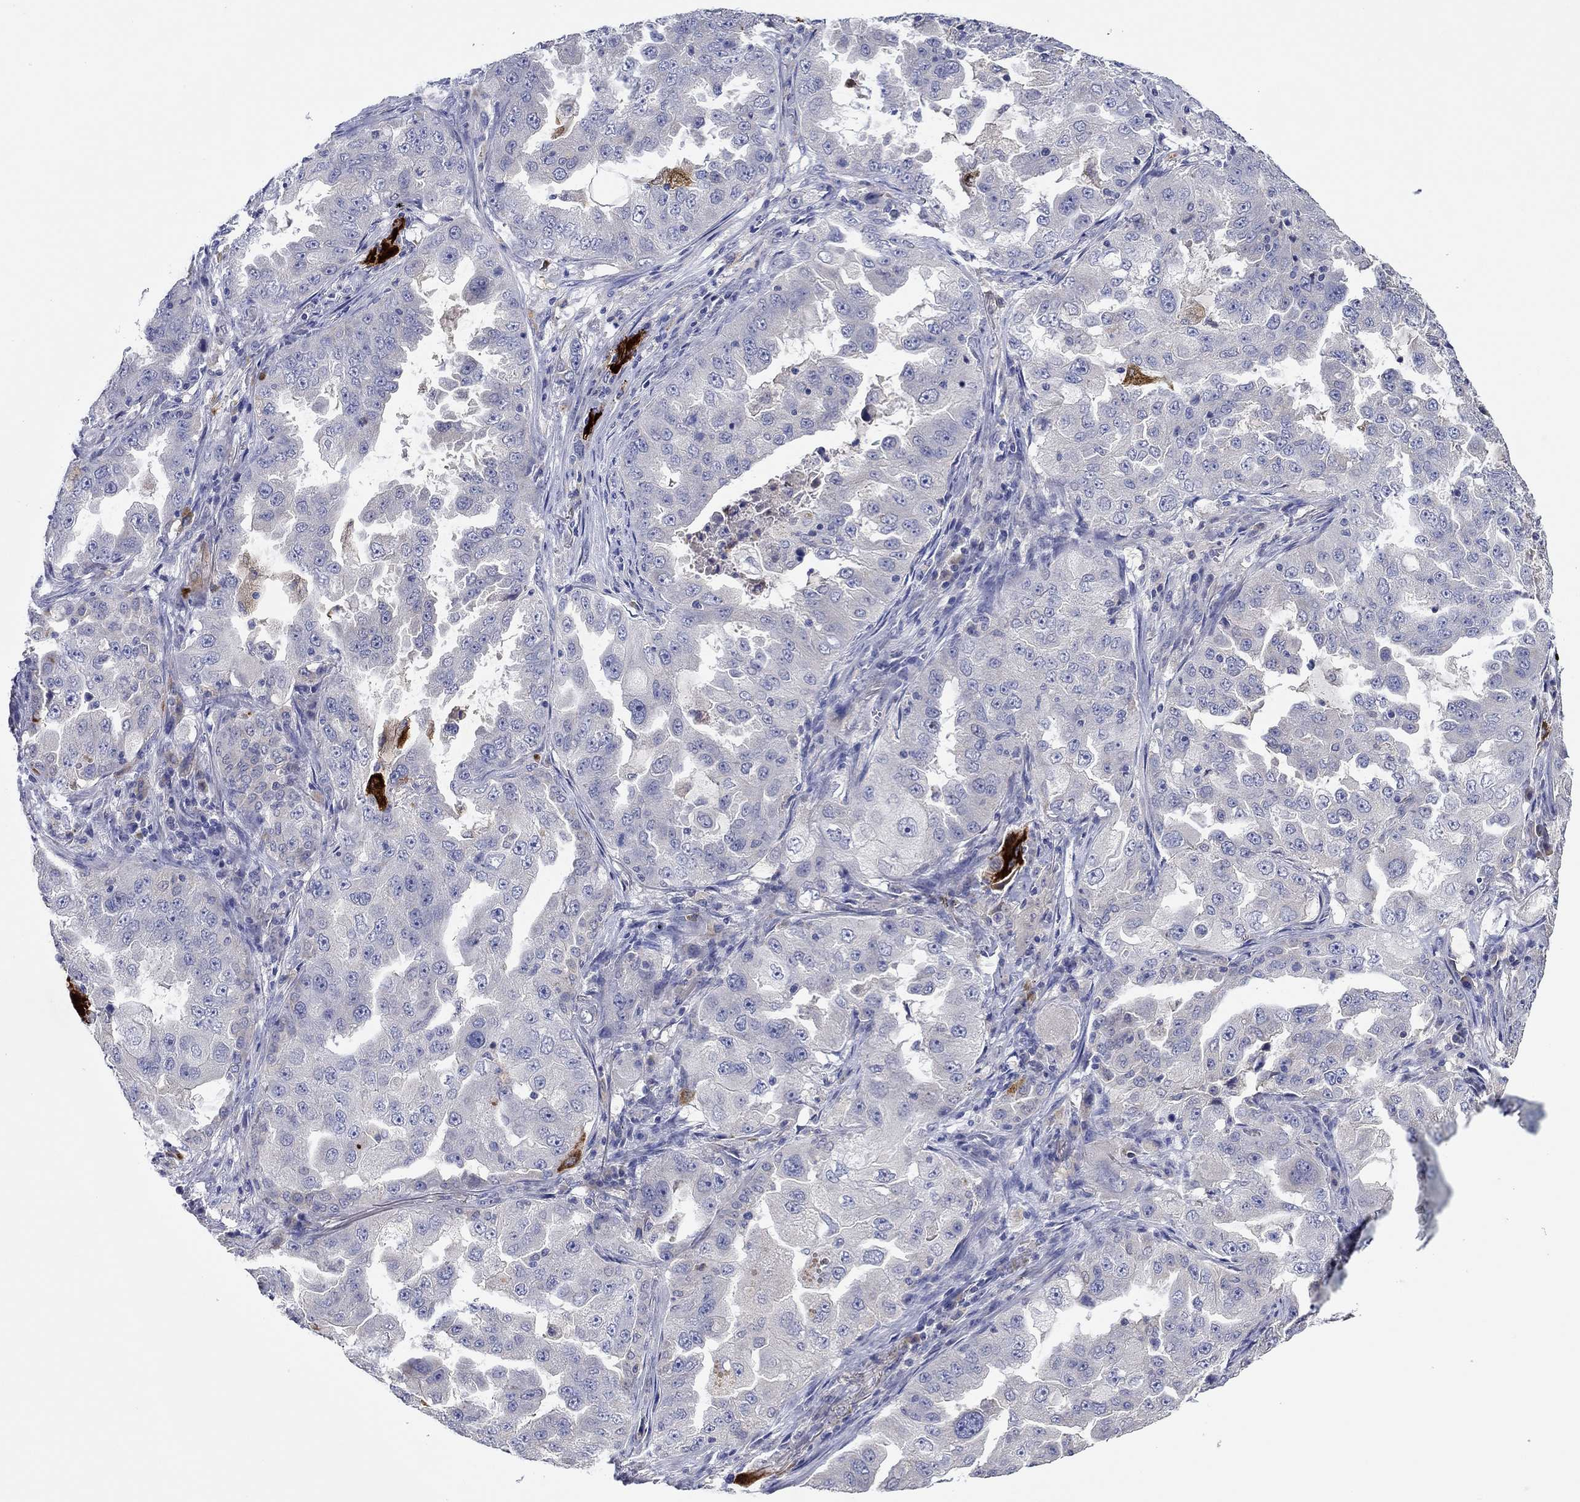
{"staining": {"intensity": "negative", "quantity": "none", "location": "none"}, "tissue": "lung cancer", "cell_type": "Tumor cells", "image_type": "cancer", "snomed": [{"axis": "morphology", "description": "Adenocarcinoma, NOS"}, {"axis": "topography", "description": "Lung"}], "caption": "Lung cancer stained for a protein using immunohistochemistry shows no positivity tumor cells.", "gene": "CHIT1", "patient": {"sex": "female", "age": 61}}